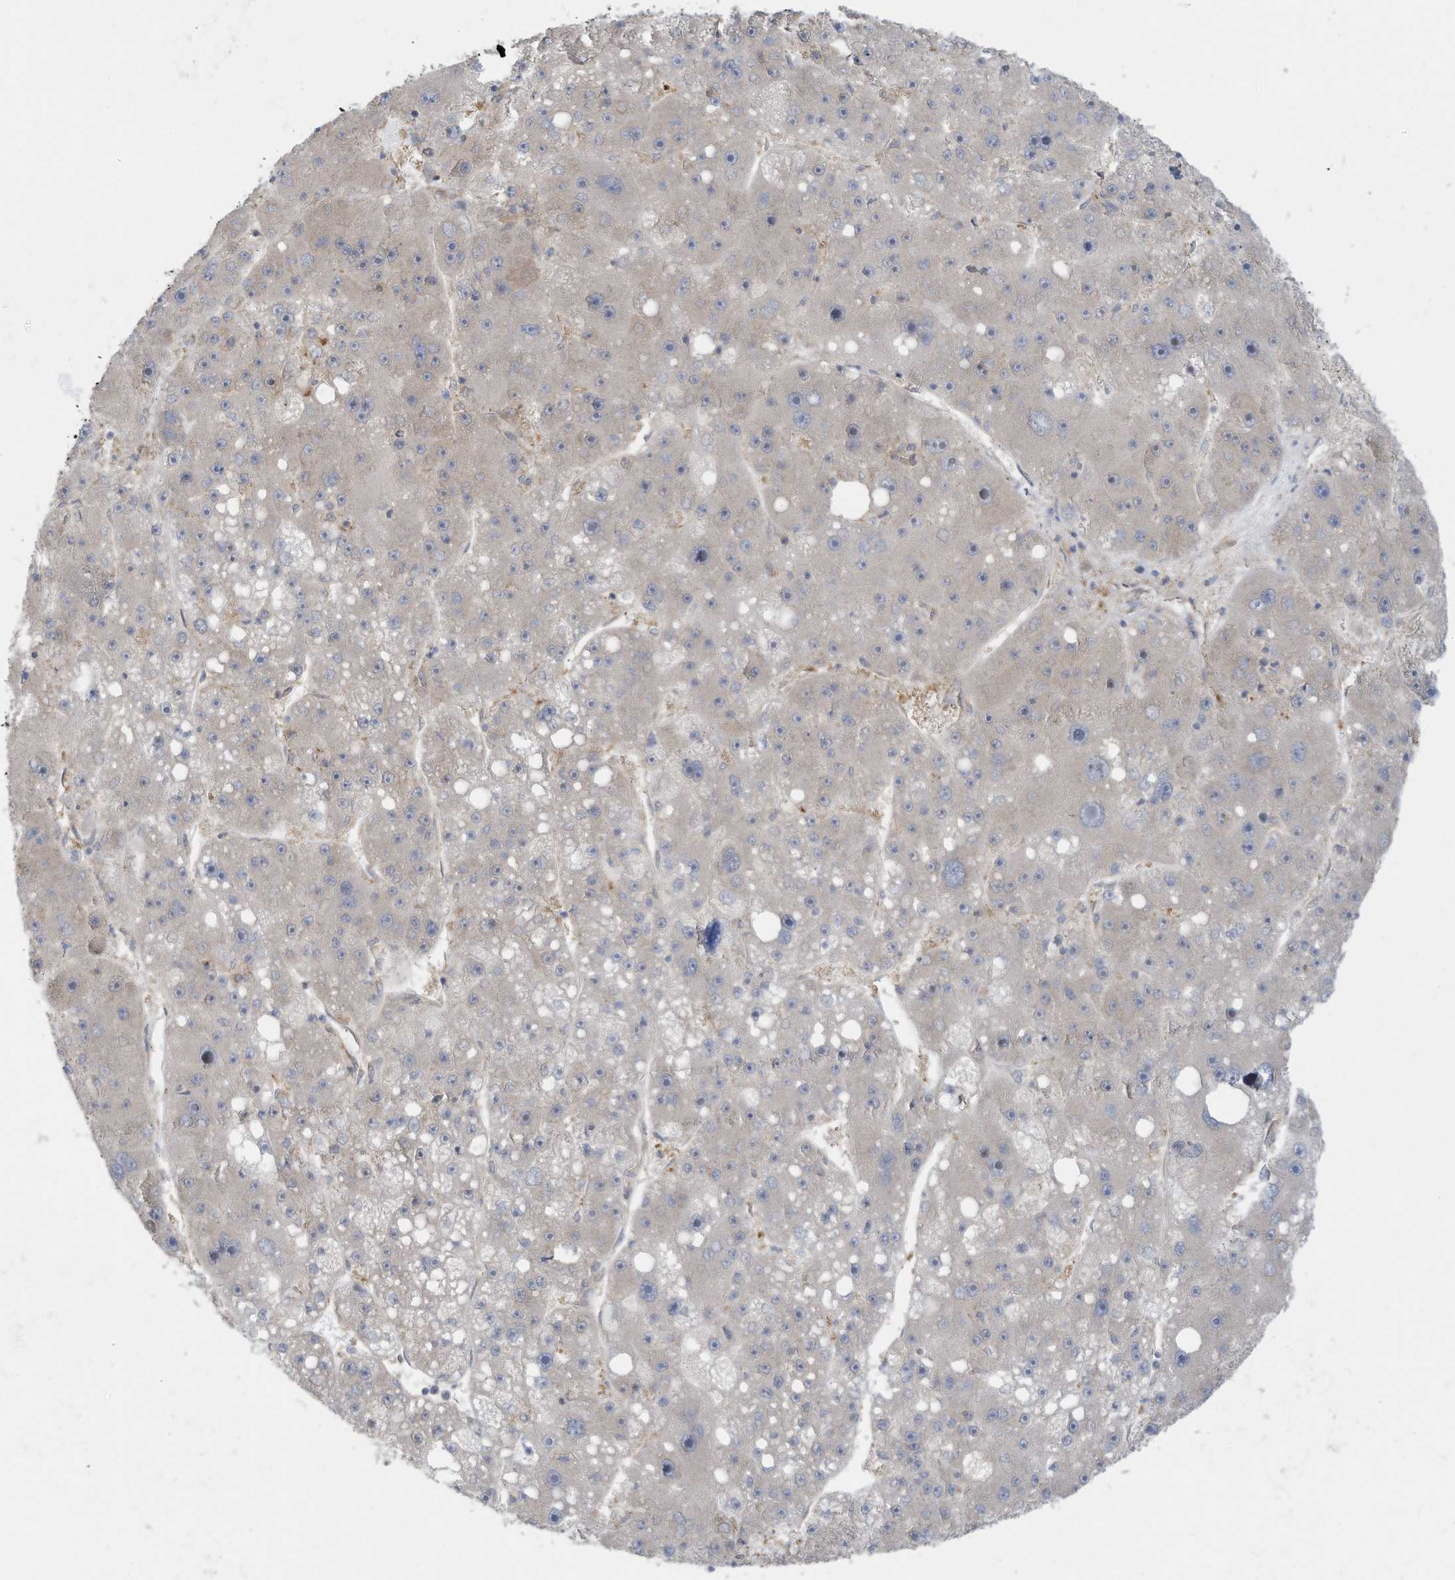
{"staining": {"intensity": "negative", "quantity": "none", "location": "none"}, "tissue": "liver cancer", "cell_type": "Tumor cells", "image_type": "cancer", "snomed": [{"axis": "morphology", "description": "Carcinoma, Hepatocellular, NOS"}, {"axis": "topography", "description": "Liver"}], "caption": "The photomicrograph reveals no significant positivity in tumor cells of liver cancer.", "gene": "USE1", "patient": {"sex": "female", "age": 61}}